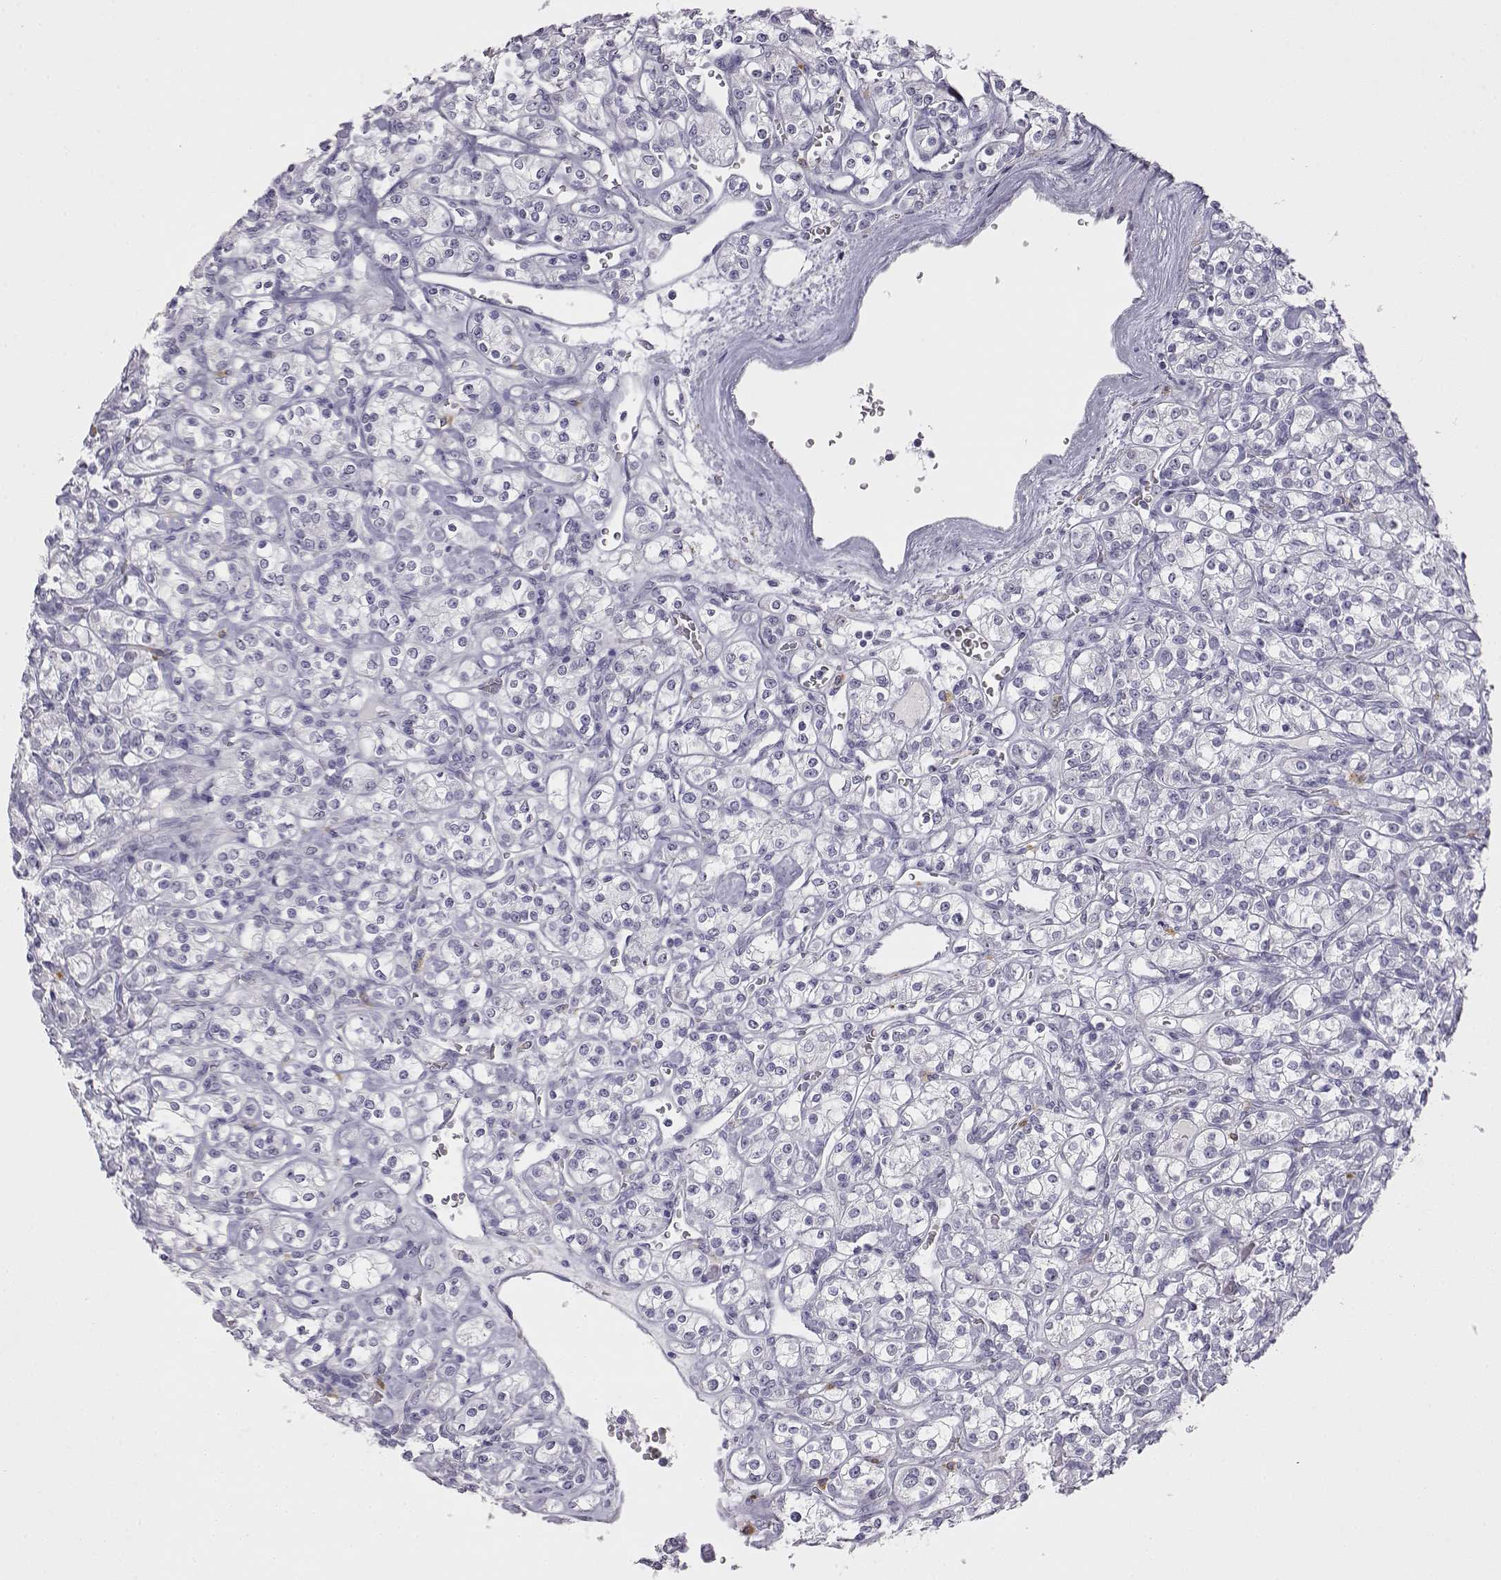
{"staining": {"intensity": "negative", "quantity": "none", "location": "none"}, "tissue": "renal cancer", "cell_type": "Tumor cells", "image_type": "cancer", "snomed": [{"axis": "morphology", "description": "Adenocarcinoma, NOS"}, {"axis": "topography", "description": "Kidney"}], "caption": "A high-resolution image shows immunohistochemistry (IHC) staining of adenocarcinoma (renal), which reveals no significant positivity in tumor cells. (Brightfield microscopy of DAB (3,3'-diaminobenzidine) immunohistochemistry at high magnification).", "gene": "VGF", "patient": {"sex": "male", "age": 77}}